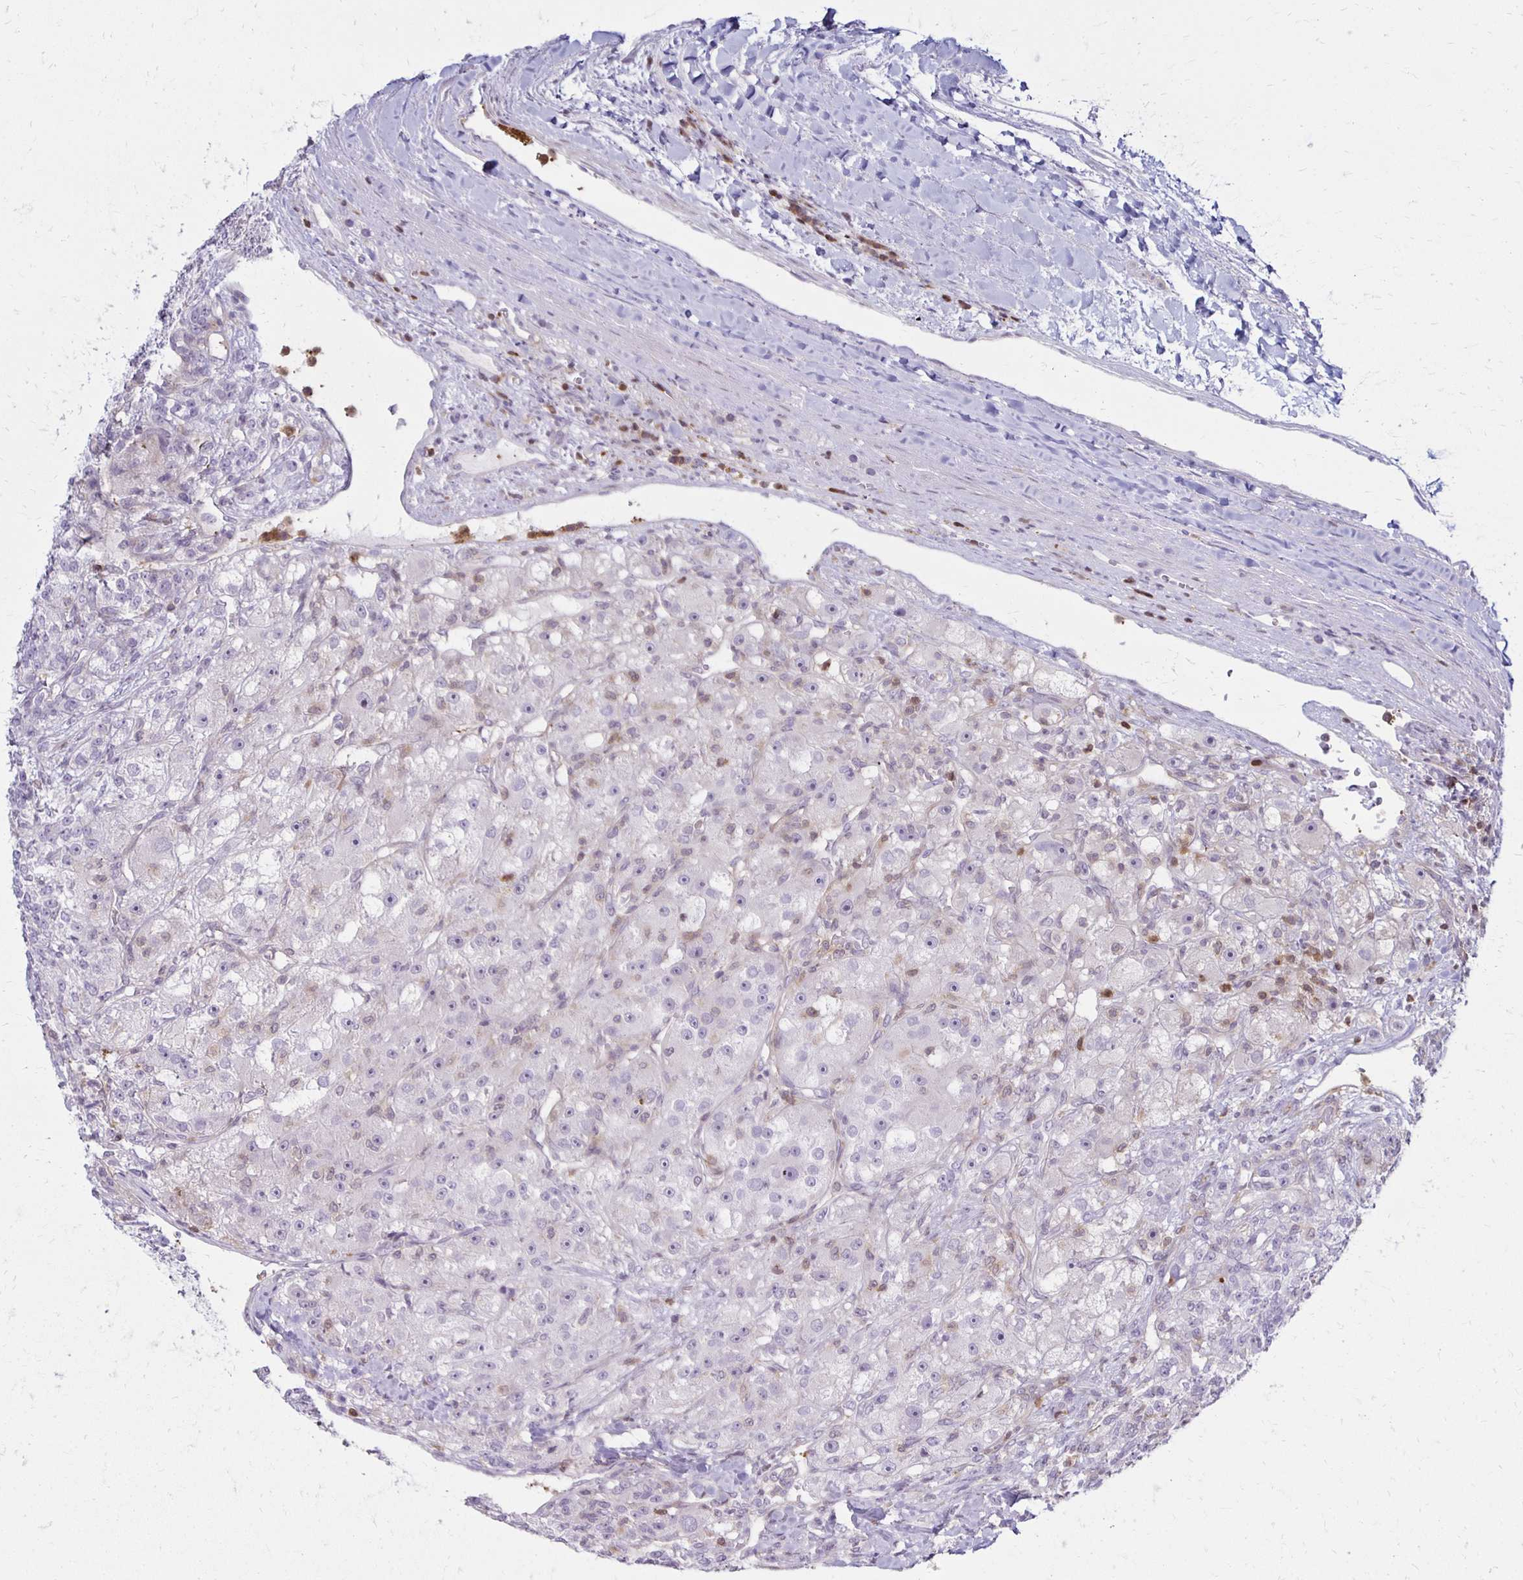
{"staining": {"intensity": "negative", "quantity": "none", "location": "none"}, "tissue": "renal cancer", "cell_type": "Tumor cells", "image_type": "cancer", "snomed": [{"axis": "morphology", "description": "Adenocarcinoma, NOS"}, {"axis": "topography", "description": "Kidney"}], "caption": "This is an immunohistochemistry (IHC) micrograph of renal adenocarcinoma. There is no positivity in tumor cells.", "gene": "CCL21", "patient": {"sex": "female", "age": 63}}